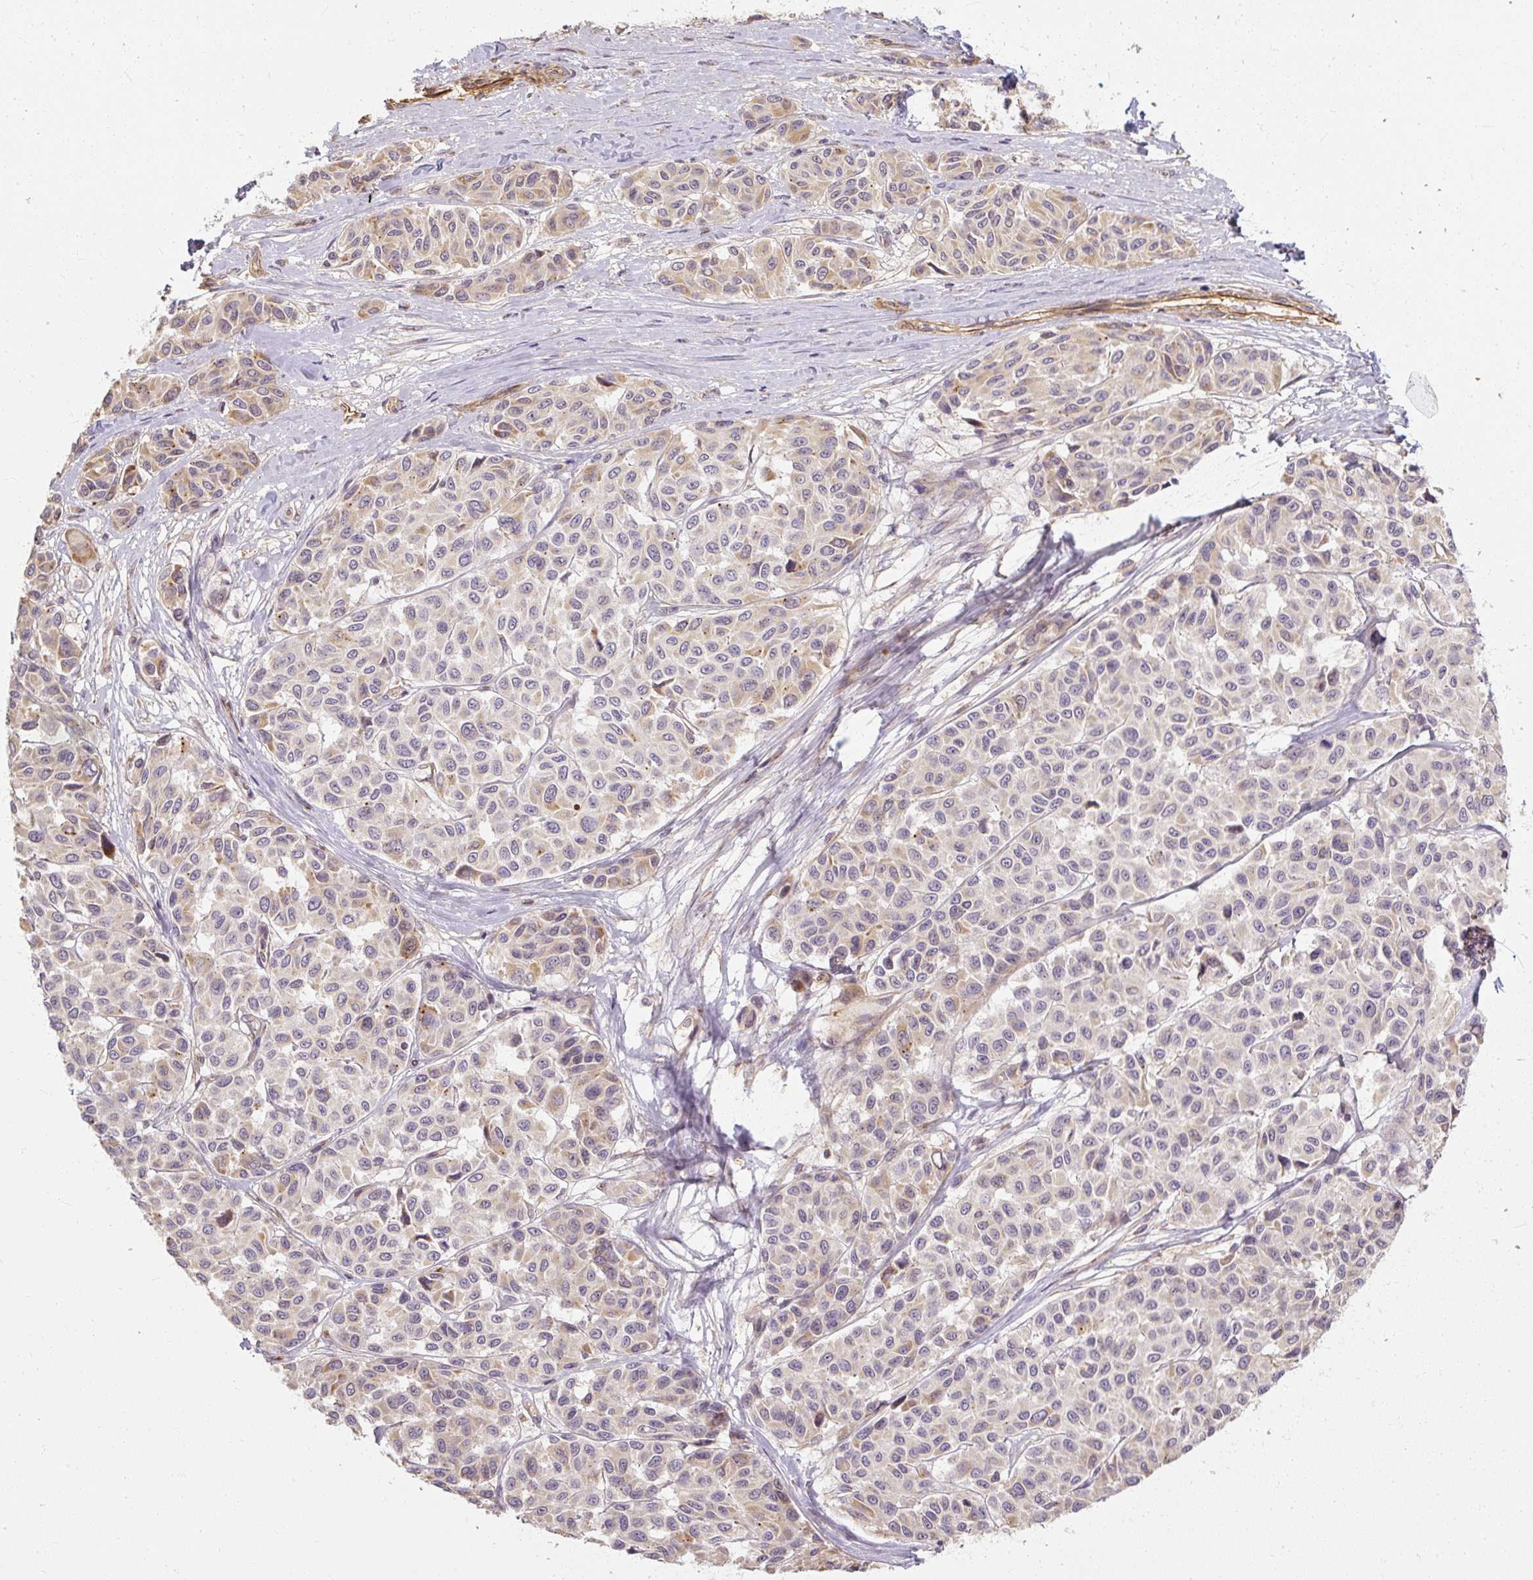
{"staining": {"intensity": "weak", "quantity": "<25%", "location": "cytoplasmic/membranous"}, "tissue": "melanoma", "cell_type": "Tumor cells", "image_type": "cancer", "snomed": [{"axis": "morphology", "description": "Malignant melanoma, NOS"}, {"axis": "topography", "description": "Skin"}], "caption": "A micrograph of human malignant melanoma is negative for staining in tumor cells.", "gene": "RB1CC1", "patient": {"sex": "female", "age": 66}}